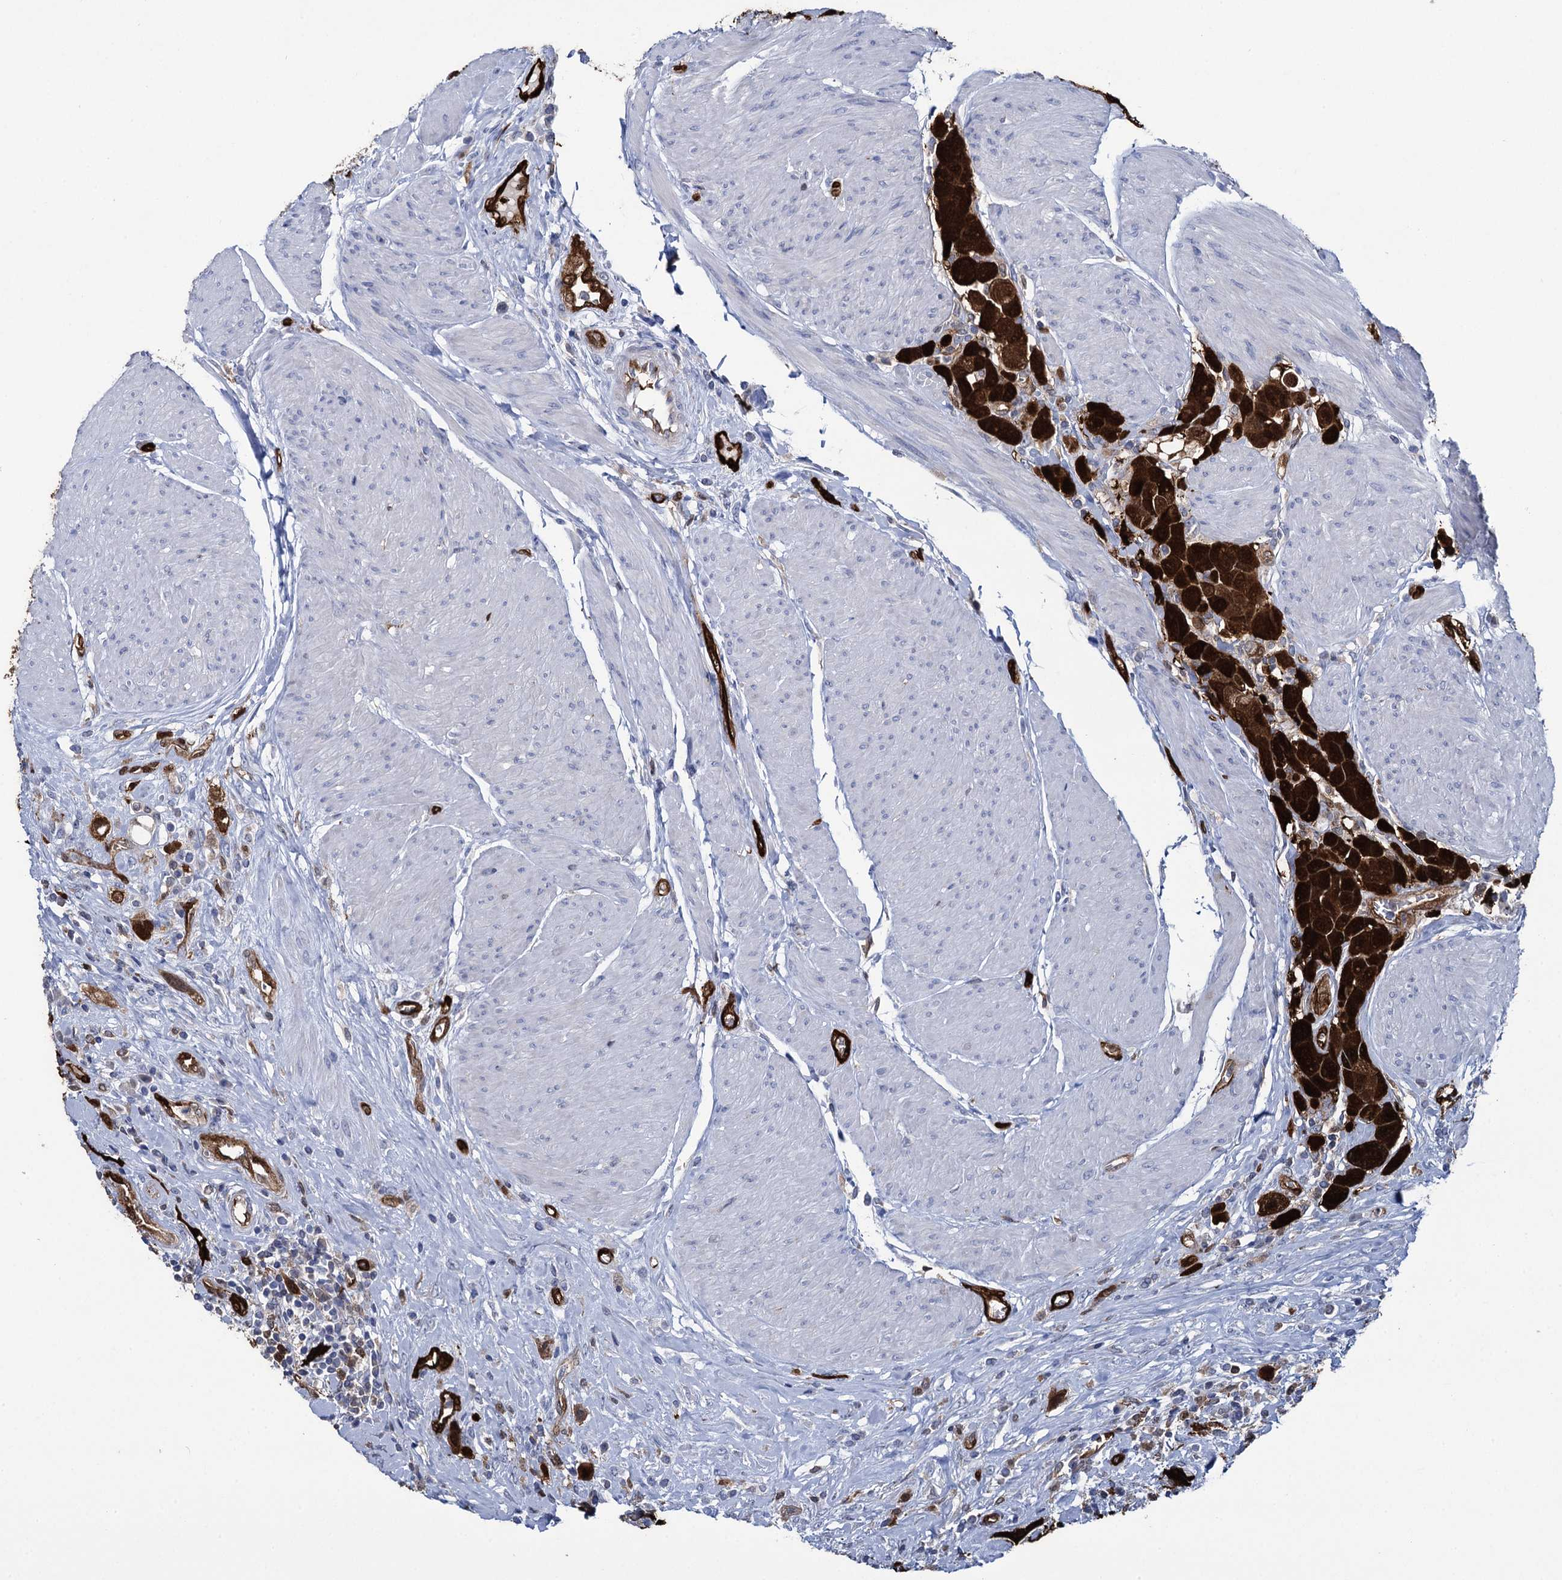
{"staining": {"intensity": "strong", "quantity": ">75%", "location": "cytoplasmic/membranous,nuclear"}, "tissue": "urothelial cancer", "cell_type": "Tumor cells", "image_type": "cancer", "snomed": [{"axis": "morphology", "description": "Urothelial carcinoma, High grade"}, {"axis": "topography", "description": "Urinary bladder"}], "caption": "Immunohistochemical staining of human urothelial carcinoma (high-grade) displays high levels of strong cytoplasmic/membranous and nuclear expression in approximately >75% of tumor cells.", "gene": "FABP5", "patient": {"sex": "male", "age": 50}}